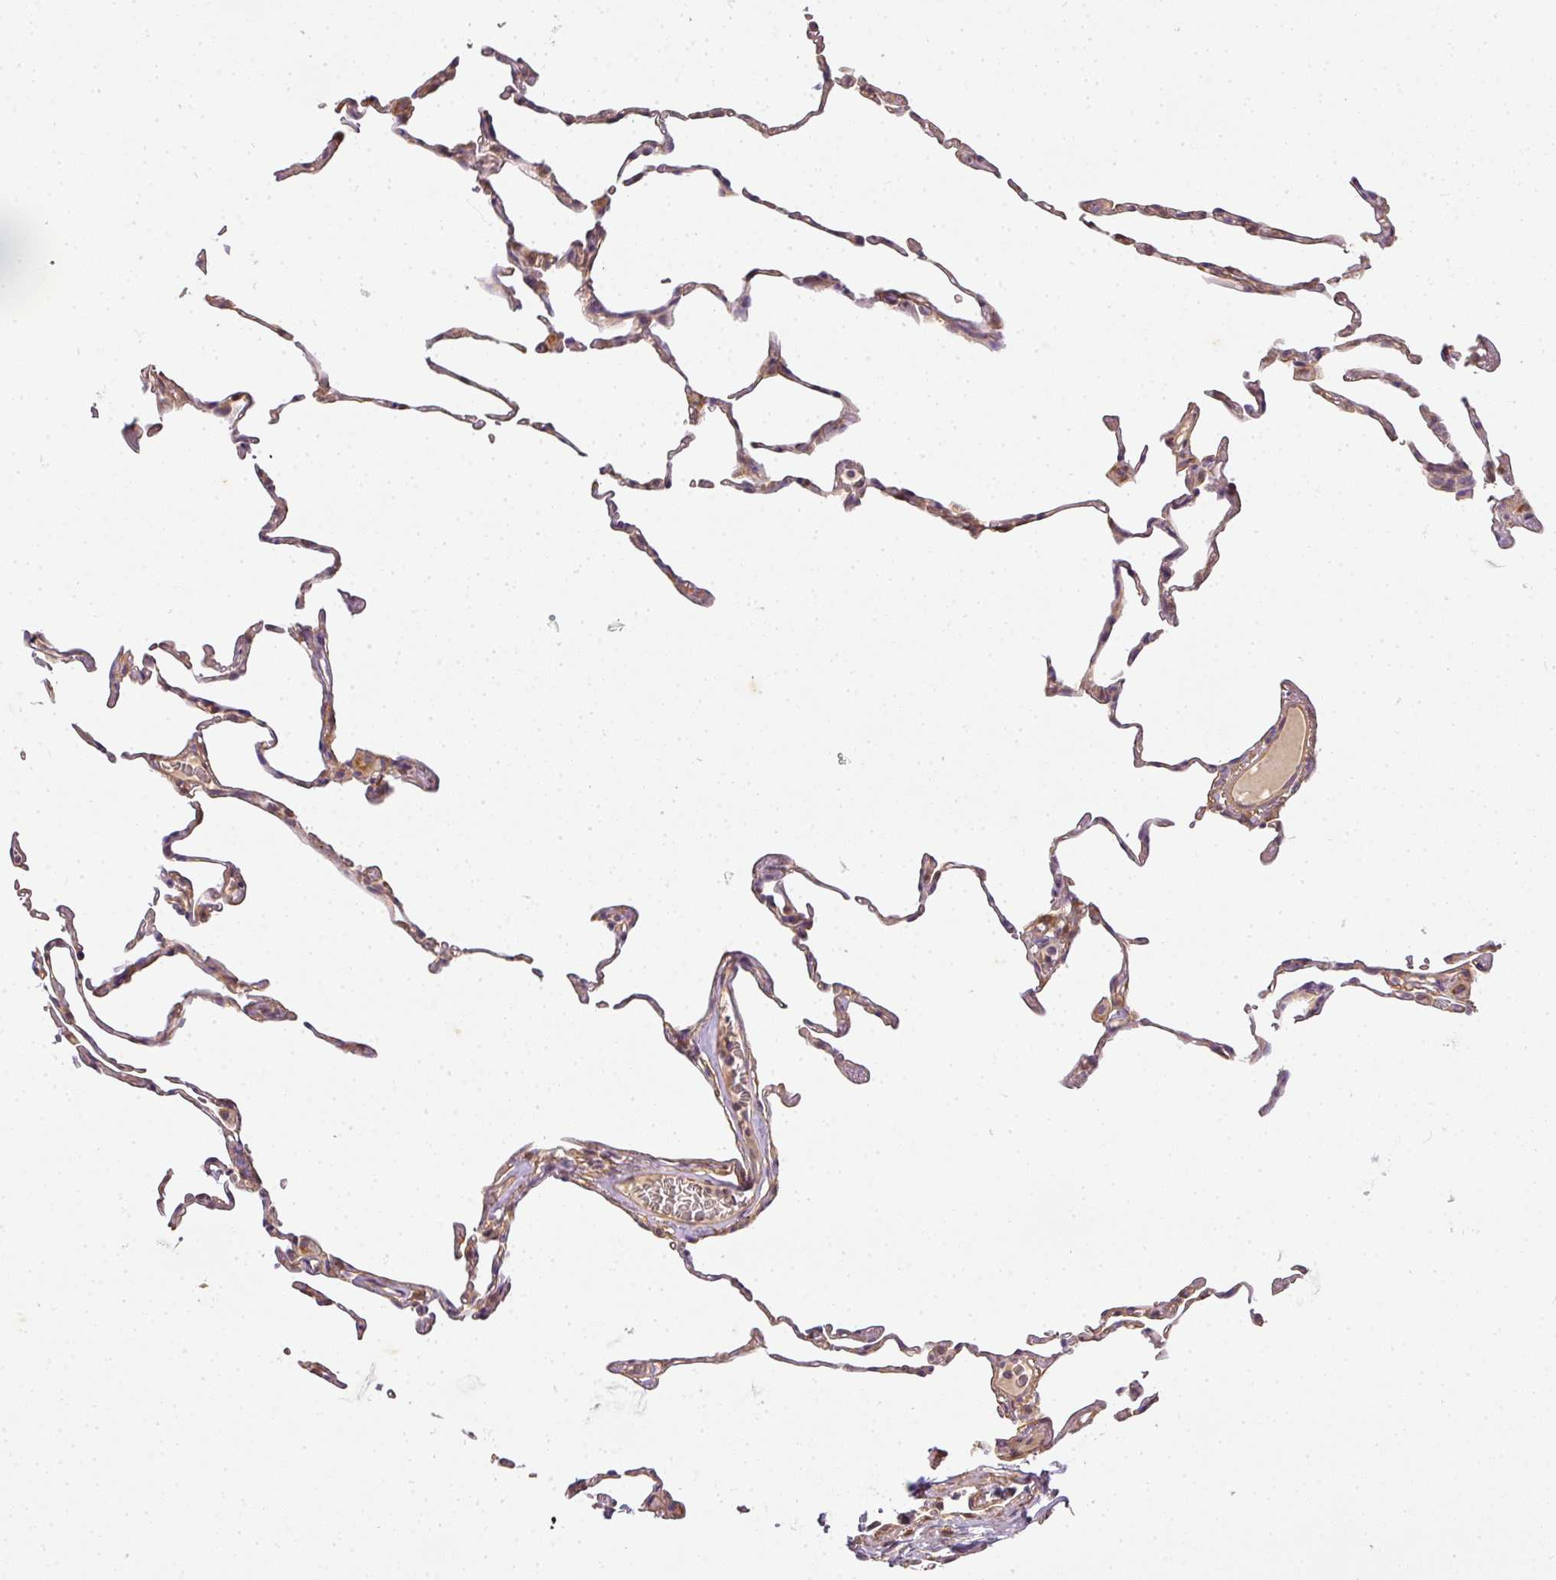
{"staining": {"intensity": "weak", "quantity": "25%-75%", "location": "cytoplasmic/membranous"}, "tissue": "lung", "cell_type": "Alveolar cells", "image_type": "normal", "snomed": [{"axis": "morphology", "description": "Normal tissue, NOS"}, {"axis": "topography", "description": "Lung"}], "caption": "An image showing weak cytoplasmic/membranous staining in about 25%-75% of alveolar cells in unremarkable lung, as visualized by brown immunohistochemical staining.", "gene": "ADH5", "patient": {"sex": "female", "age": 57}}